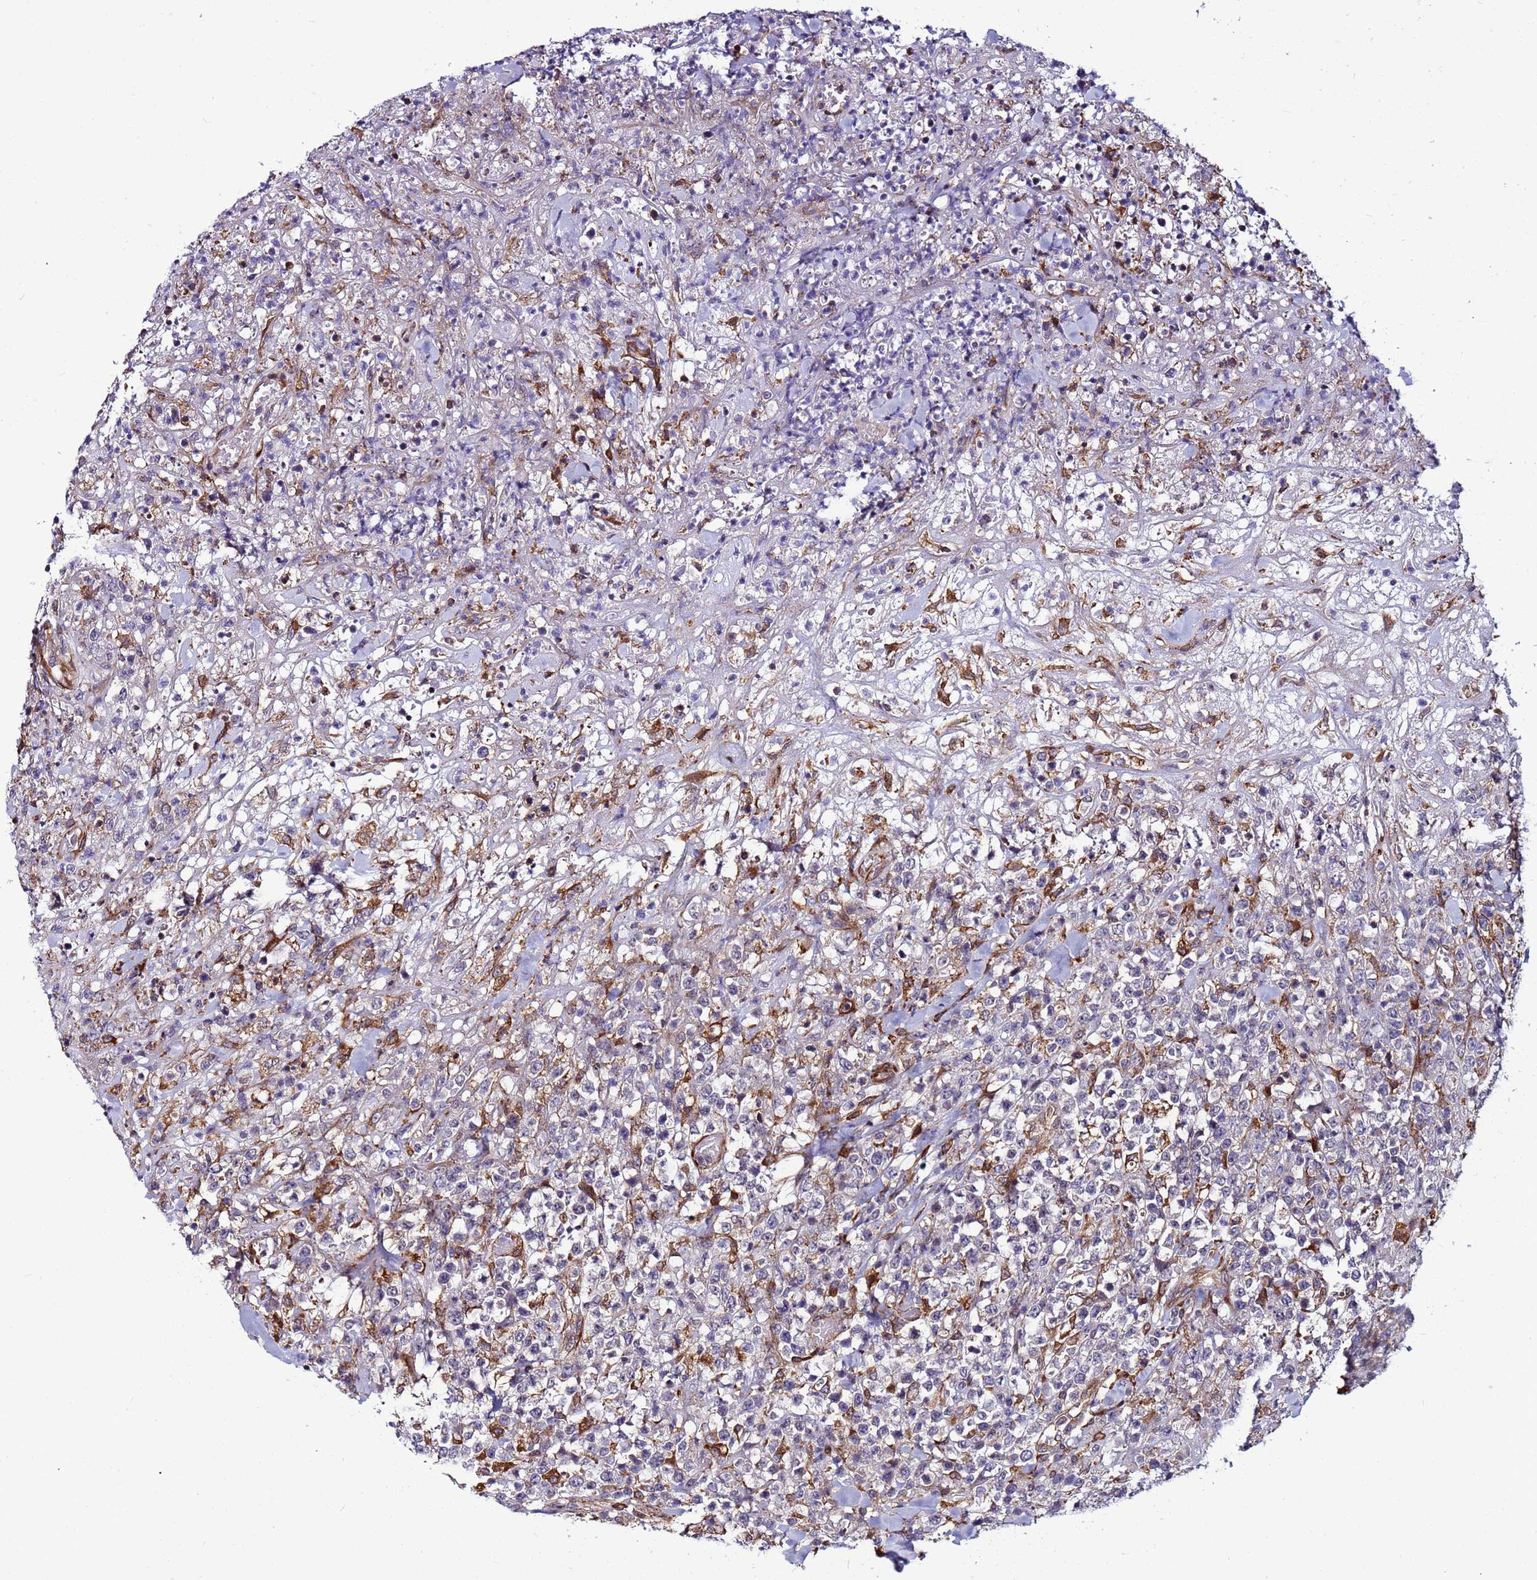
{"staining": {"intensity": "negative", "quantity": "none", "location": "none"}, "tissue": "lymphoma", "cell_type": "Tumor cells", "image_type": "cancer", "snomed": [{"axis": "morphology", "description": "Malignant lymphoma, non-Hodgkin's type, High grade"}, {"axis": "topography", "description": "Colon"}], "caption": "Protein analysis of lymphoma displays no significant expression in tumor cells.", "gene": "MCRIP1", "patient": {"sex": "female", "age": 53}}